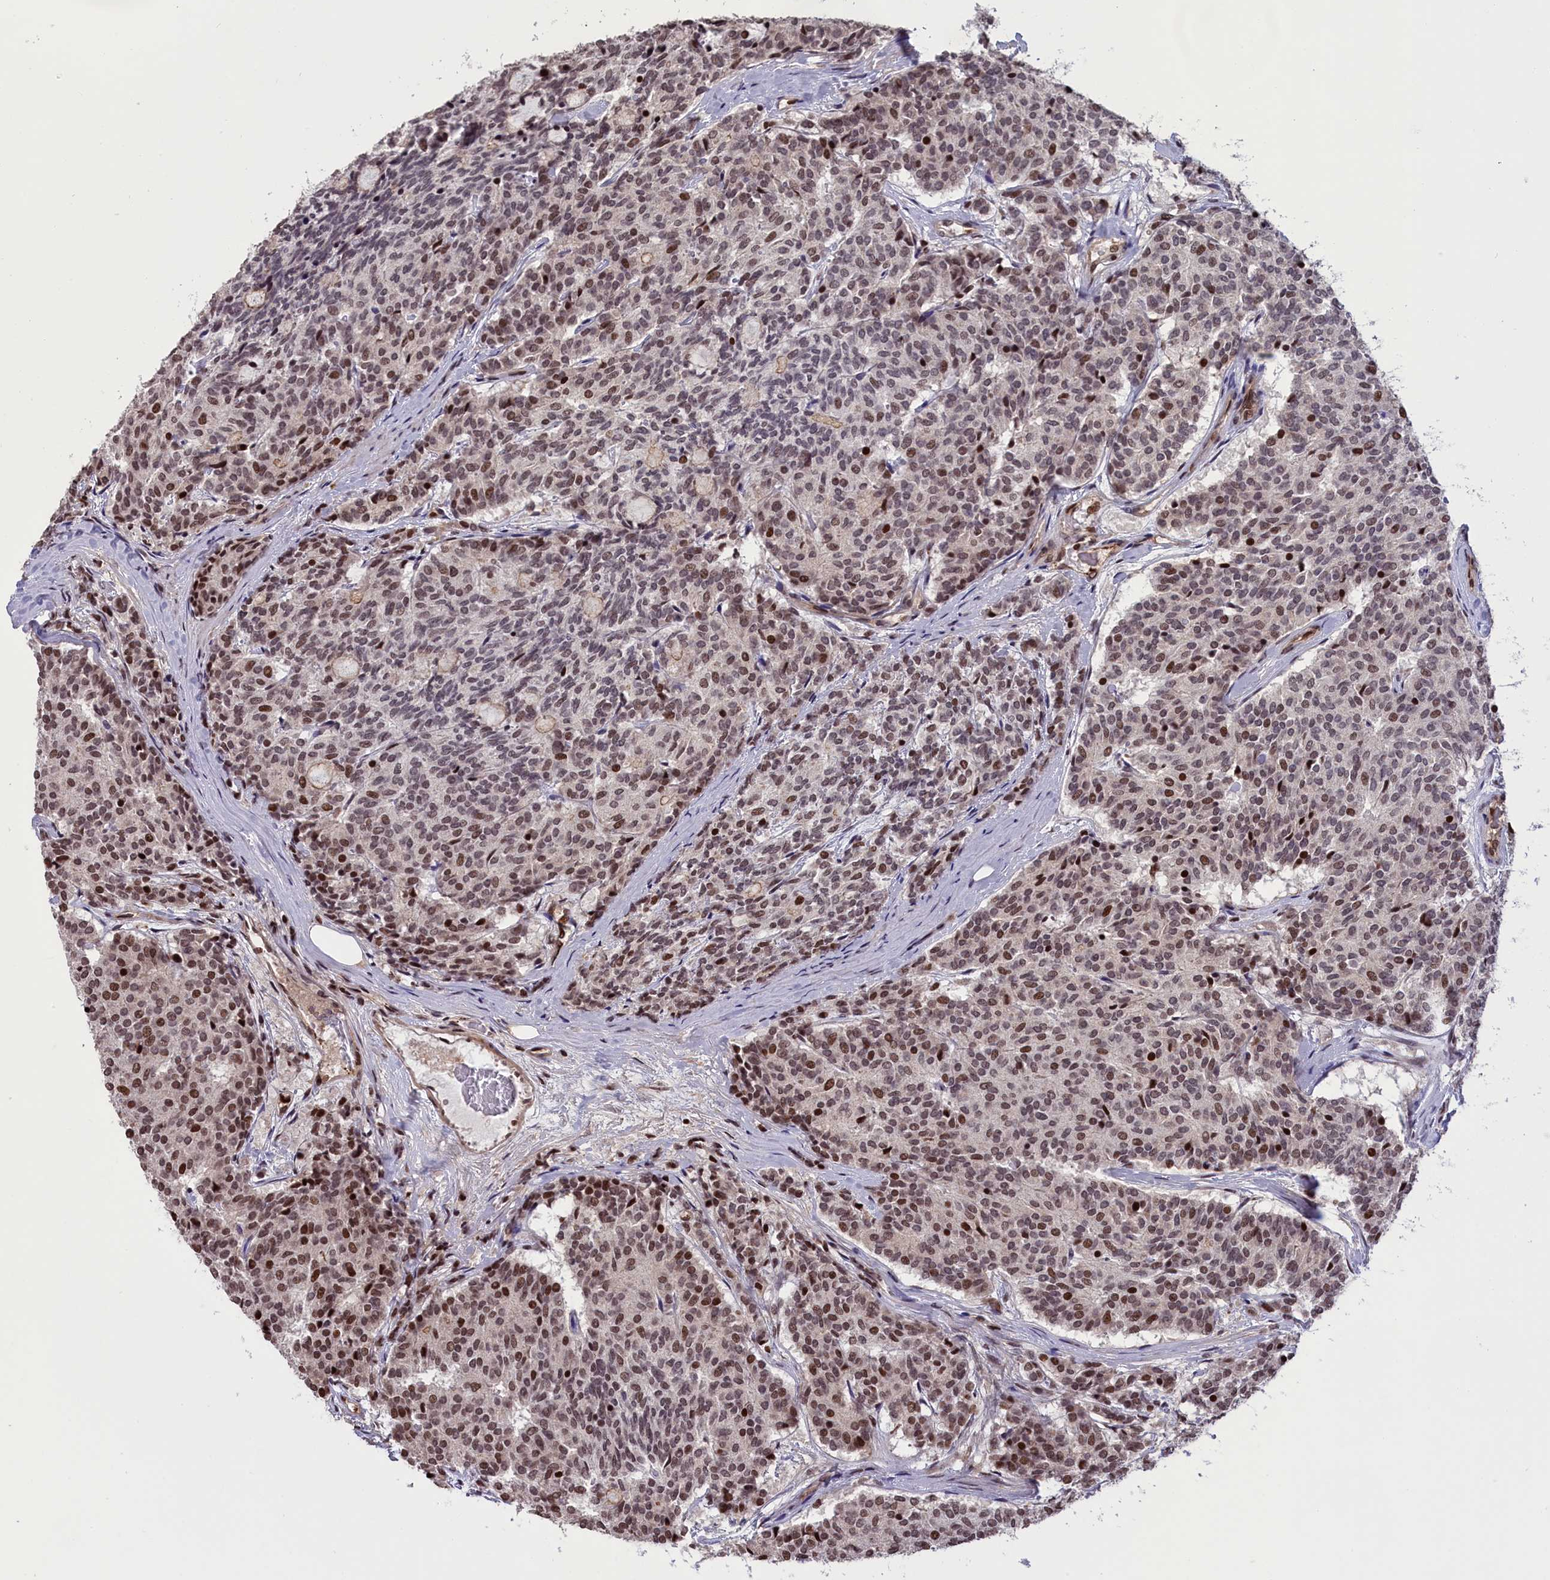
{"staining": {"intensity": "moderate", "quantity": ">75%", "location": "nuclear"}, "tissue": "carcinoid", "cell_type": "Tumor cells", "image_type": "cancer", "snomed": [{"axis": "morphology", "description": "Carcinoid, malignant, NOS"}, {"axis": "topography", "description": "Pancreas"}], "caption": "Moderate nuclear positivity for a protein is identified in approximately >75% of tumor cells of carcinoid using immunohistochemistry (IHC).", "gene": "RELB", "patient": {"sex": "female", "age": 54}}